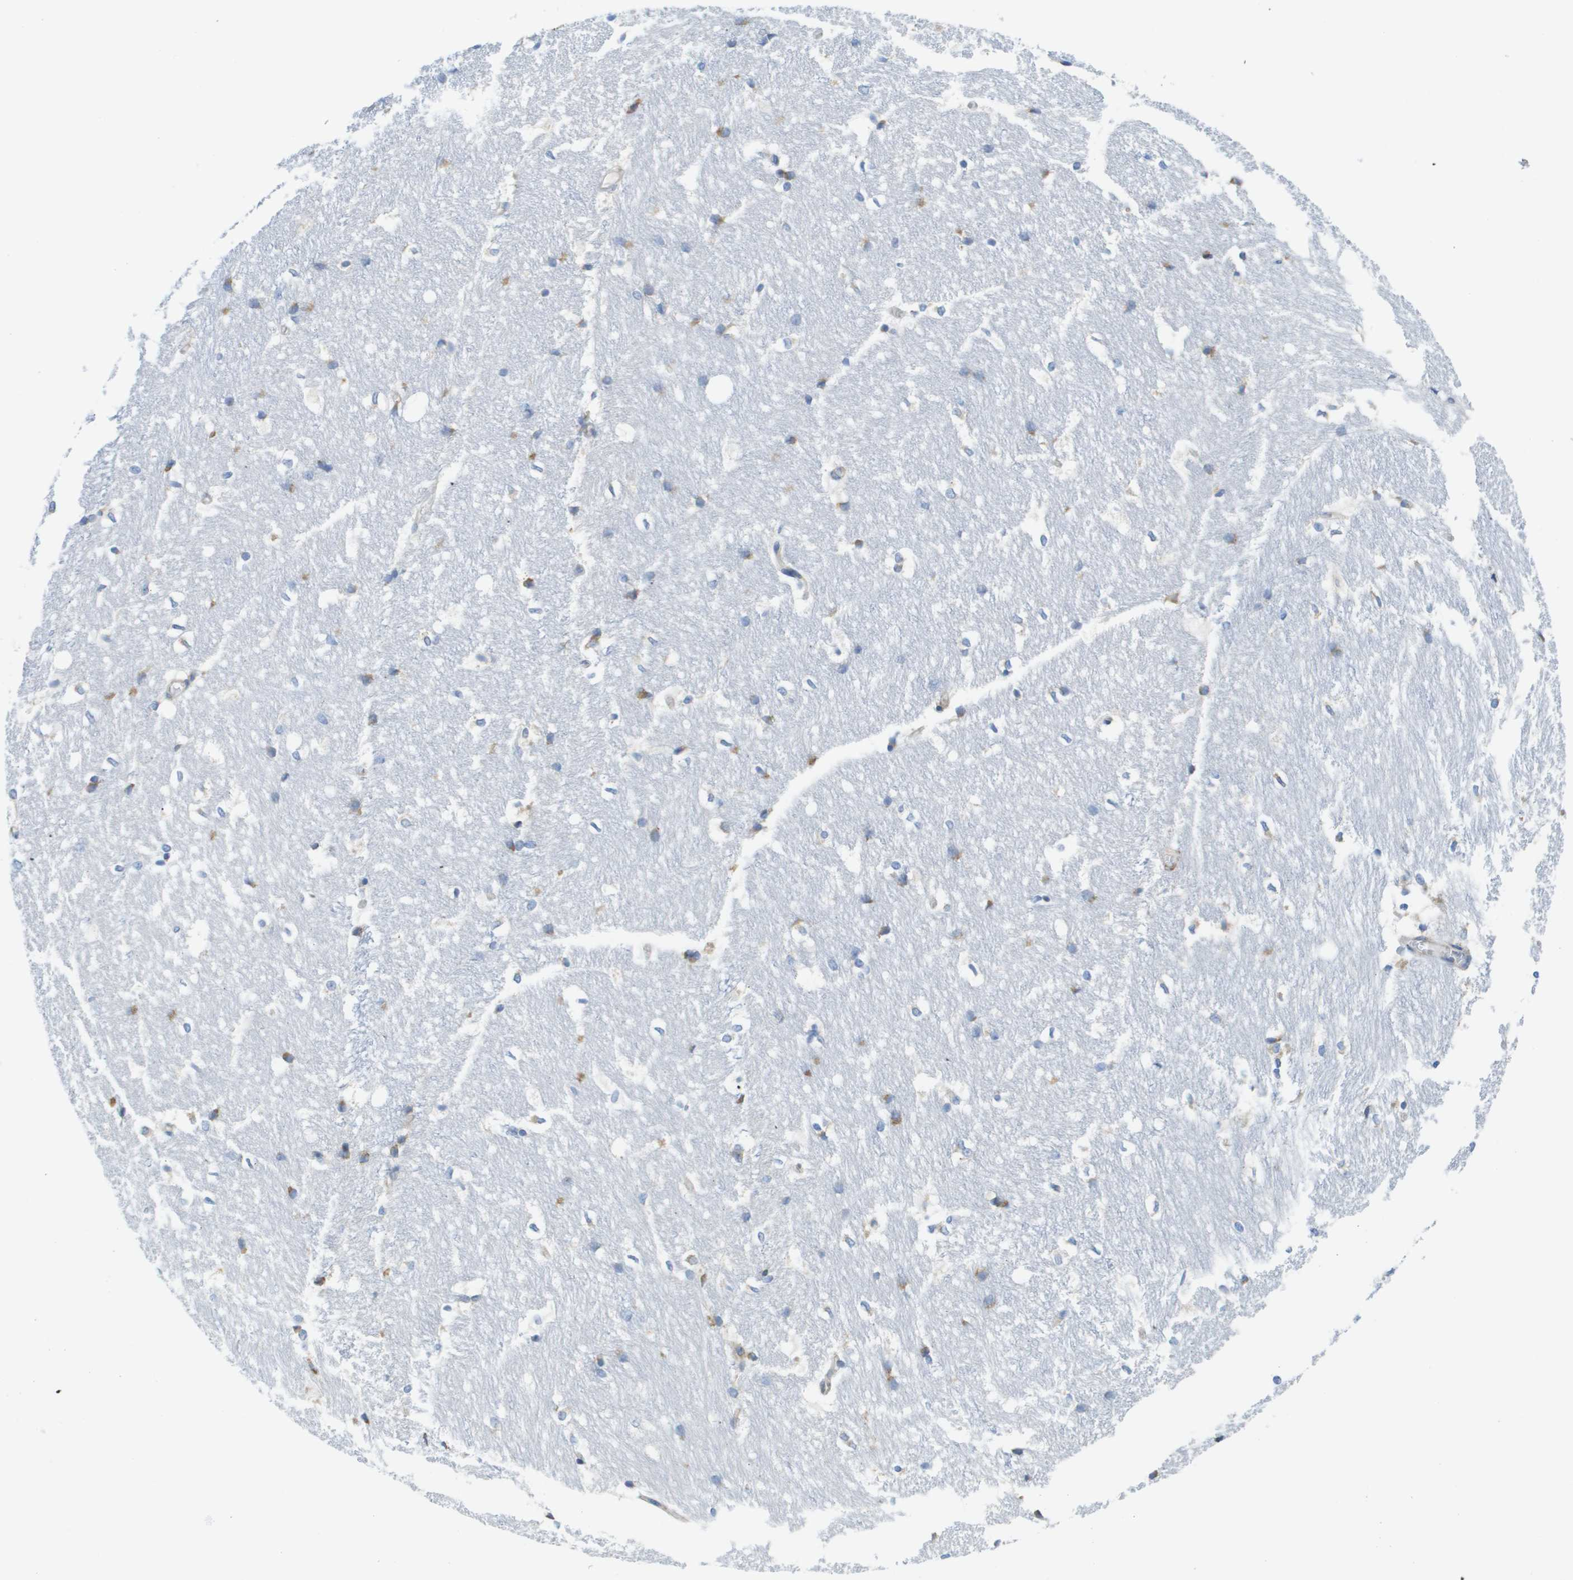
{"staining": {"intensity": "moderate", "quantity": "<25%", "location": "cytoplasmic/membranous"}, "tissue": "hippocampus", "cell_type": "Glial cells", "image_type": "normal", "snomed": [{"axis": "morphology", "description": "Normal tissue, NOS"}, {"axis": "topography", "description": "Hippocampus"}], "caption": "The histopathology image reveals staining of normal hippocampus, revealing moderate cytoplasmic/membranous protein expression (brown color) within glial cells. The protein of interest is stained brown, and the nuclei are stained in blue (DAB IHC with brightfield microscopy, high magnification).", "gene": "SDR42E1", "patient": {"sex": "female", "age": 19}}